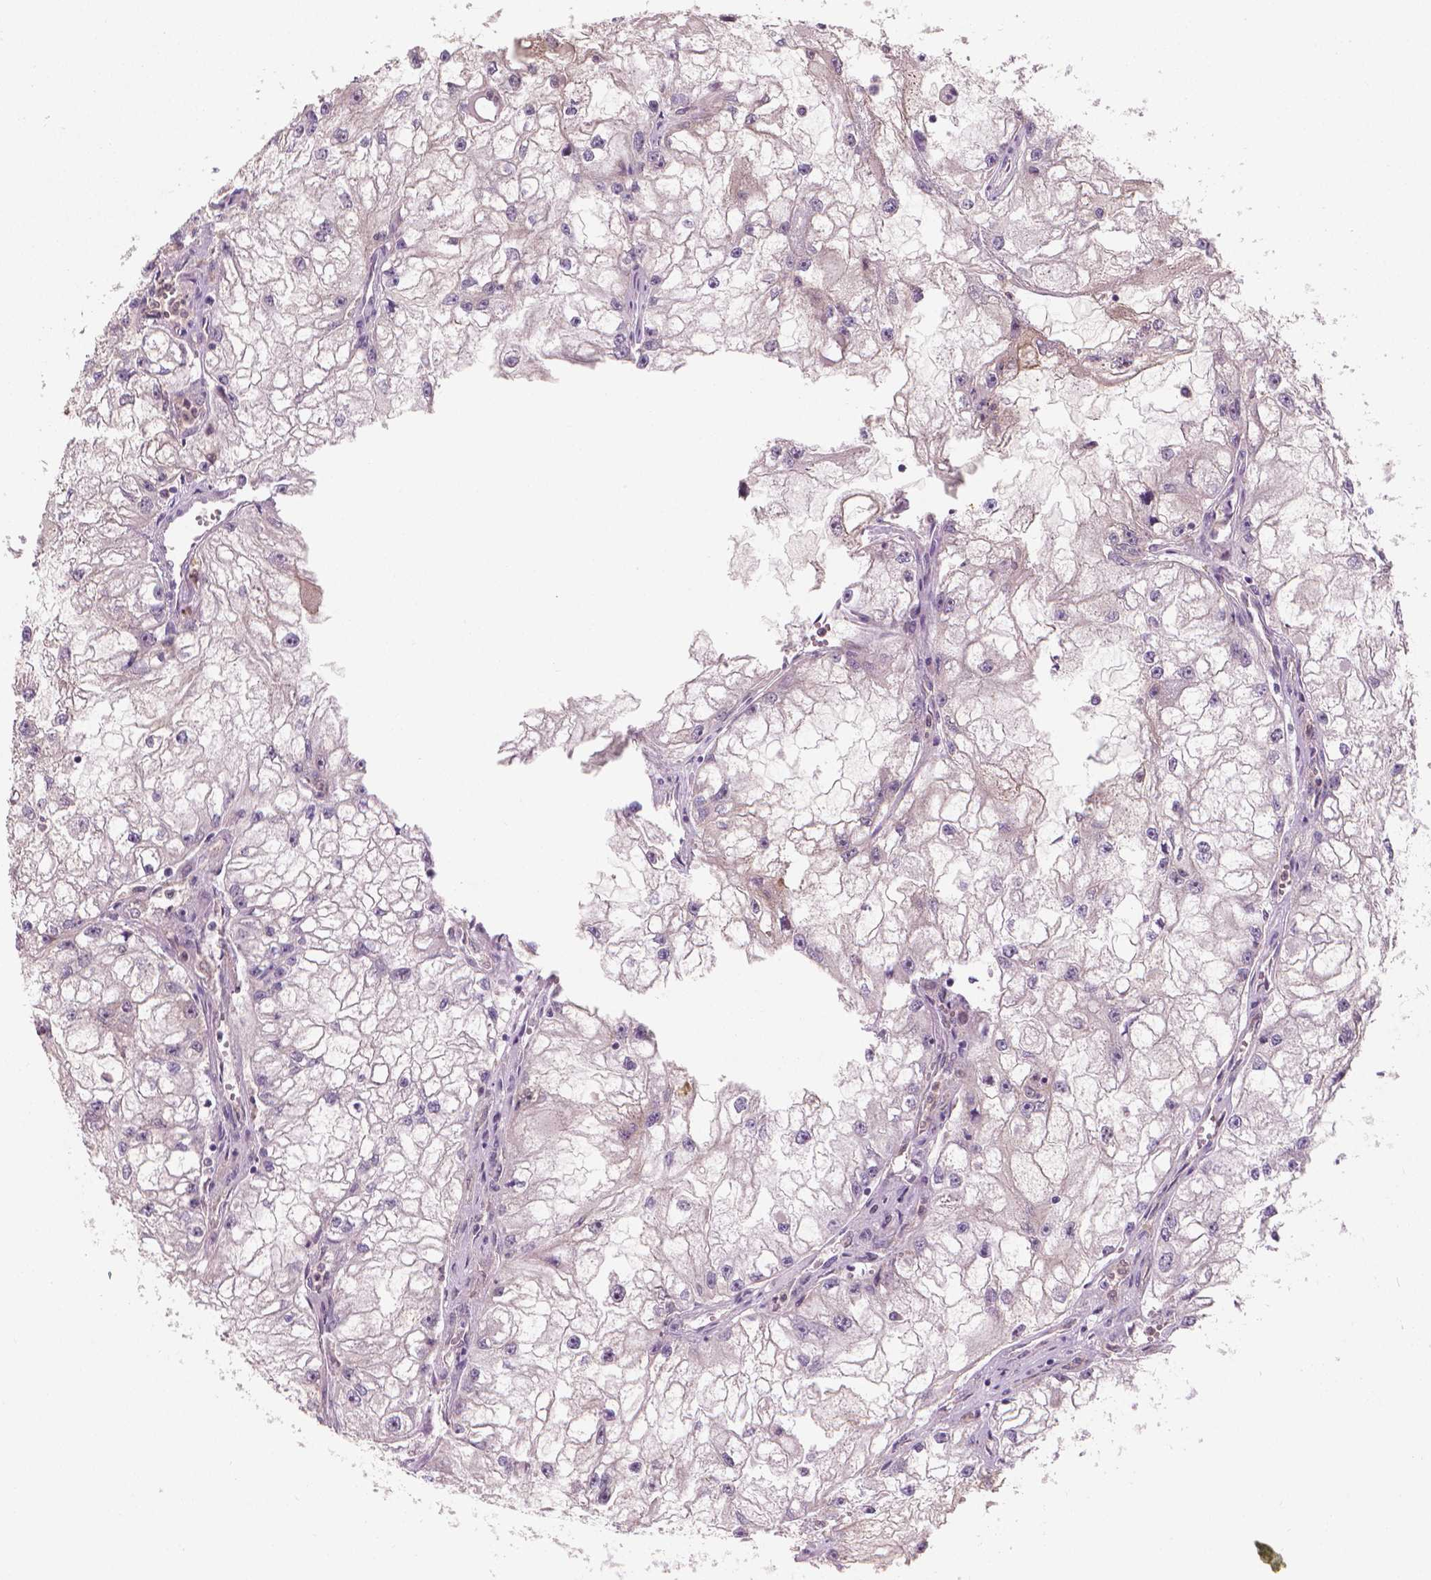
{"staining": {"intensity": "negative", "quantity": "none", "location": "none"}, "tissue": "renal cancer", "cell_type": "Tumor cells", "image_type": "cancer", "snomed": [{"axis": "morphology", "description": "Adenocarcinoma, NOS"}, {"axis": "topography", "description": "Kidney"}], "caption": "The micrograph reveals no significant positivity in tumor cells of renal cancer (adenocarcinoma).", "gene": "TNFAIP2", "patient": {"sex": "male", "age": 59}}